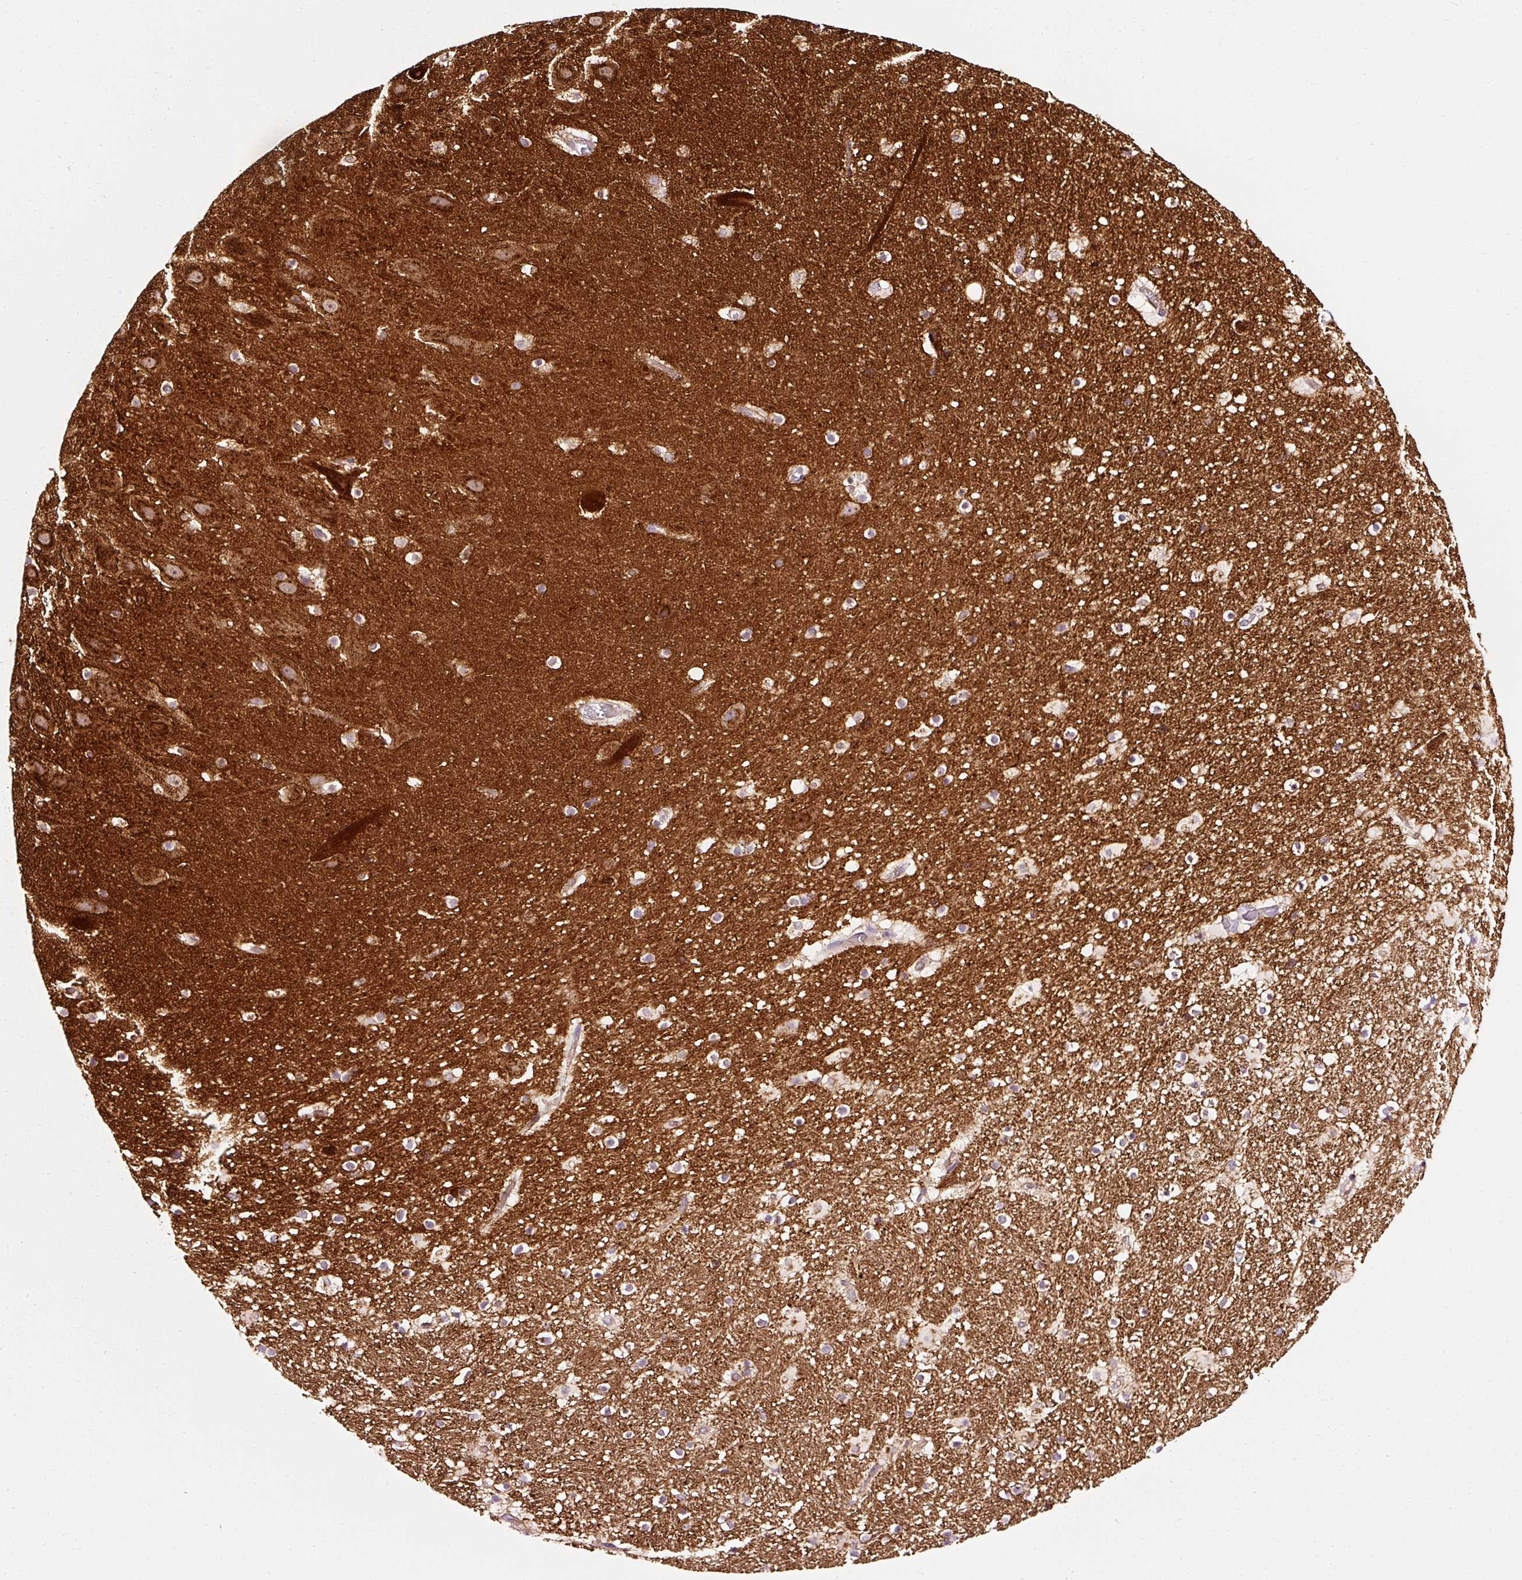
{"staining": {"intensity": "negative", "quantity": "none", "location": "none"}, "tissue": "hippocampus", "cell_type": "Glial cells", "image_type": "normal", "snomed": [{"axis": "morphology", "description": "Normal tissue, NOS"}, {"axis": "topography", "description": "Hippocampus"}], "caption": "Immunohistochemical staining of unremarkable hippocampus exhibits no significant staining in glial cells. (Brightfield microscopy of DAB (3,3'-diaminobenzidine) IHC at high magnification).", "gene": "NAPA", "patient": {"sex": "male", "age": 37}}